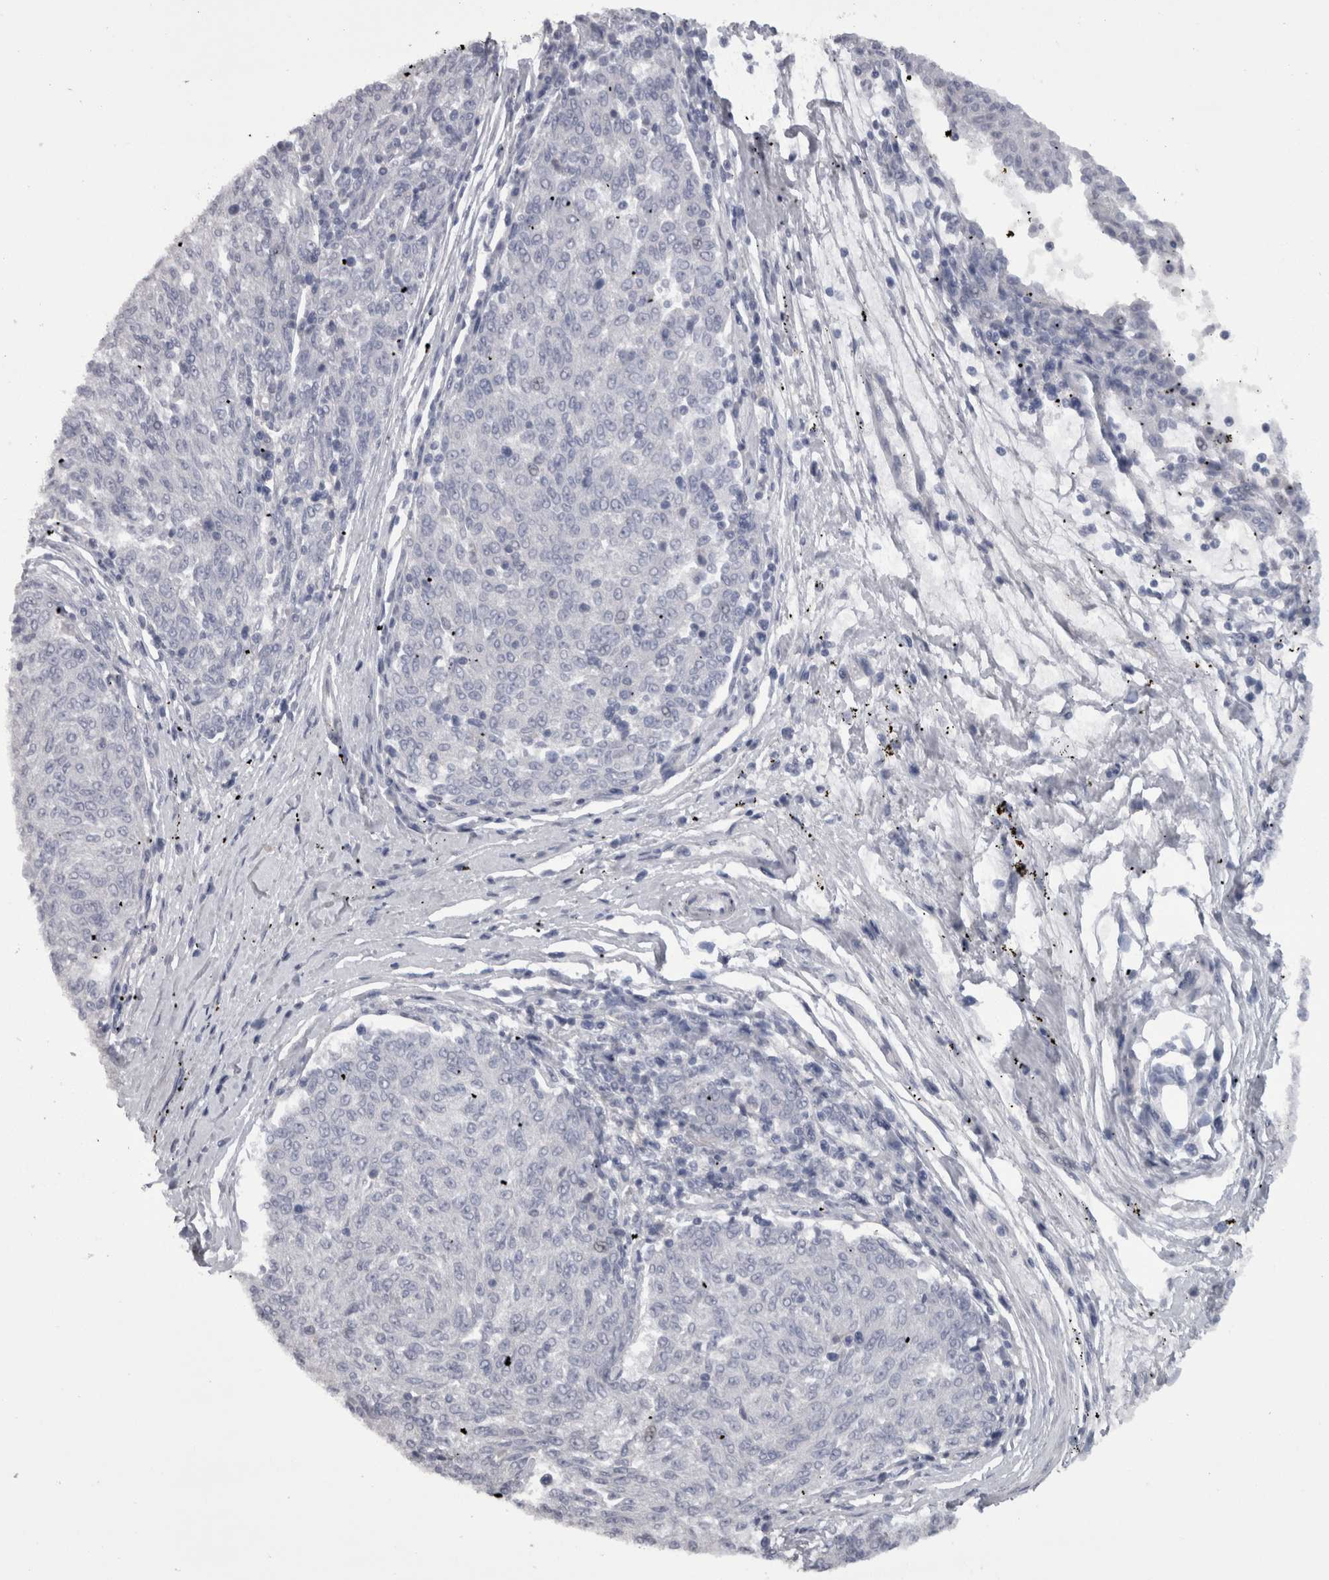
{"staining": {"intensity": "negative", "quantity": "none", "location": "none"}, "tissue": "melanoma", "cell_type": "Tumor cells", "image_type": "cancer", "snomed": [{"axis": "morphology", "description": "Malignant melanoma, NOS"}, {"axis": "topography", "description": "Skin"}], "caption": "The micrograph shows no significant positivity in tumor cells of melanoma.", "gene": "CAMK2D", "patient": {"sex": "female", "age": 72}}